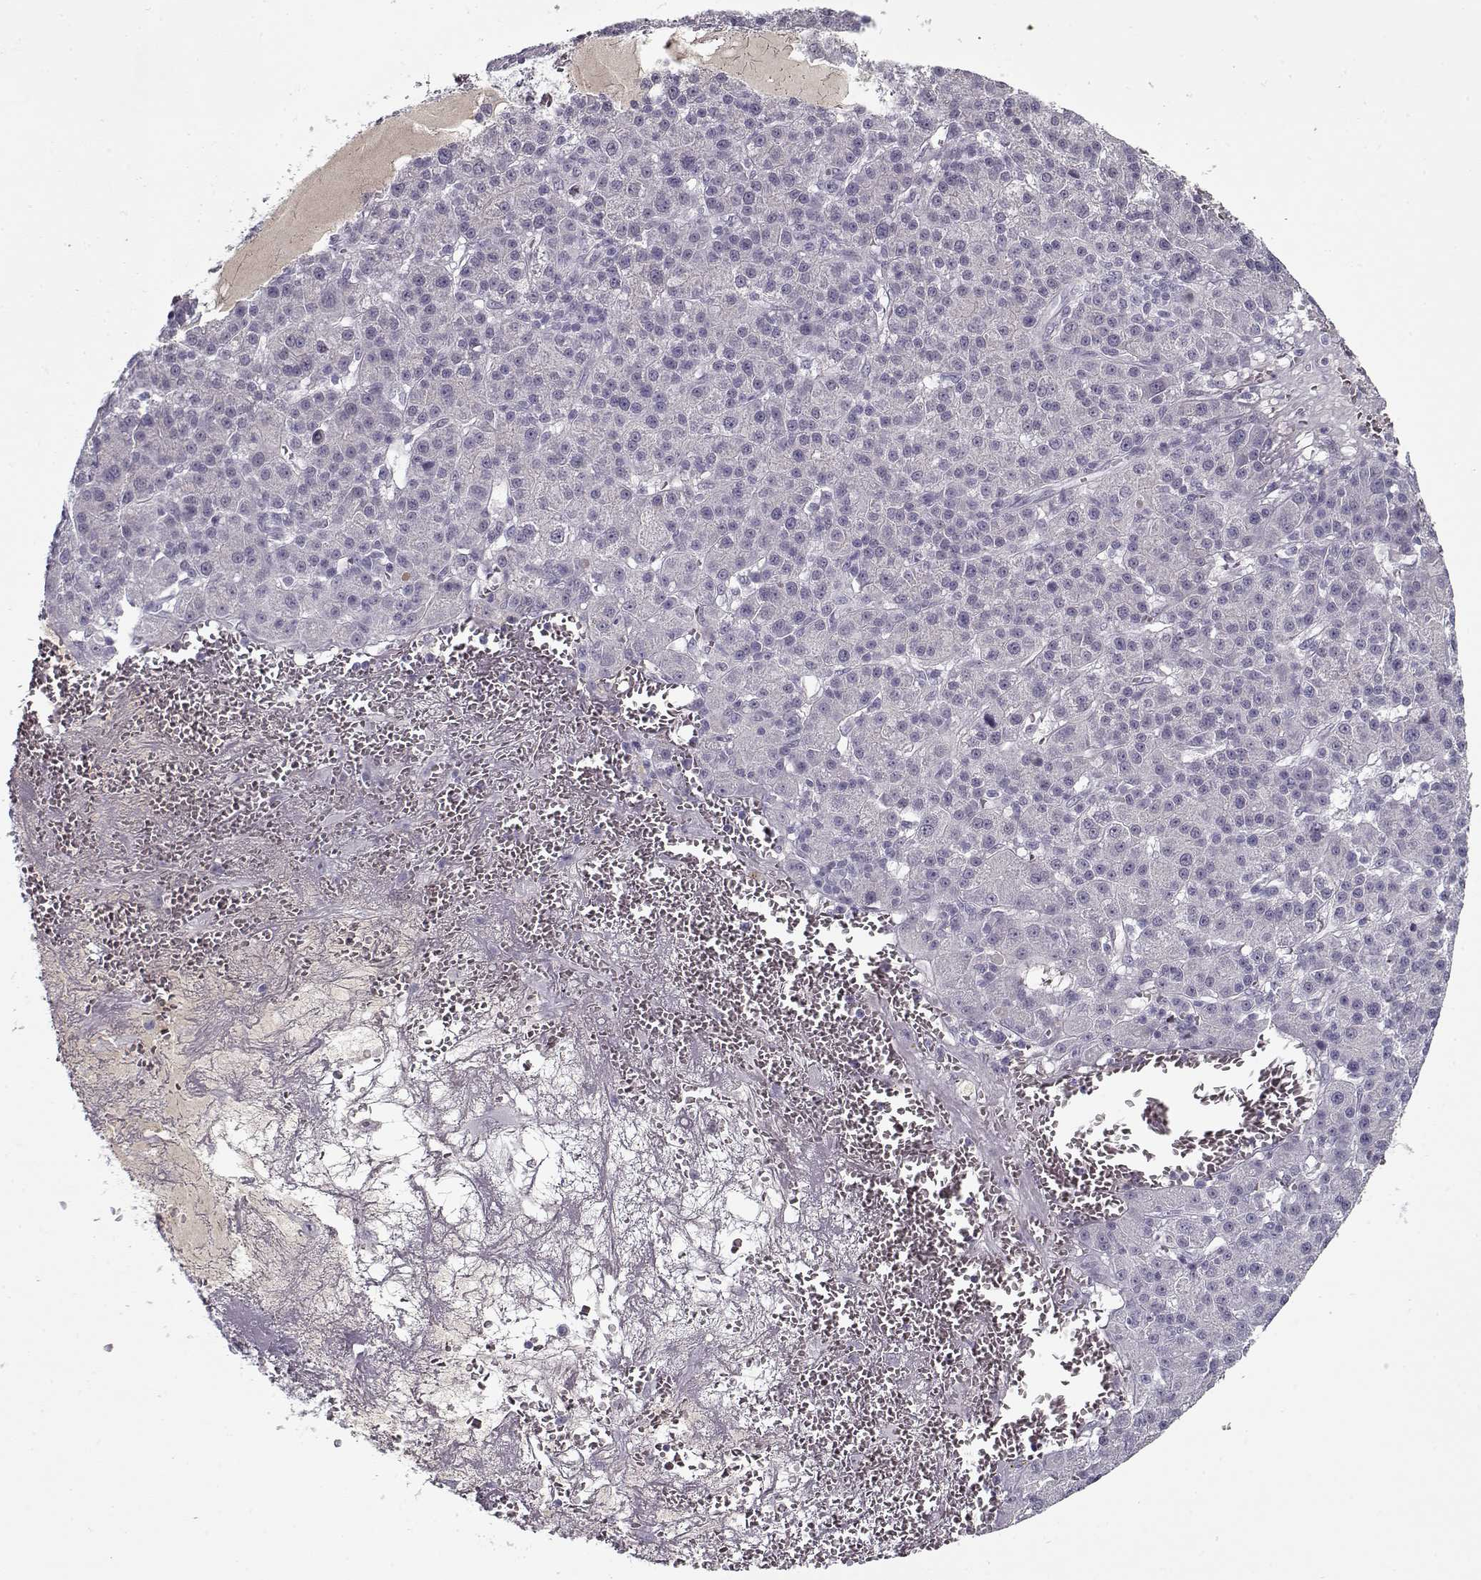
{"staining": {"intensity": "negative", "quantity": "none", "location": "none"}, "tissue": "liver cancer", "cell_type": "Tumor cells", "image_type": "cancer", "snomed": [{"axis": "morphology", "description": "Carcinoma, Hepatocellular, NOS"}, {"axis": "topography", "description": "Liver"}], "caption": "Immunohistochemical staining of hepatocellular carcinoma (liver) shows no significant expression in tumor cells.", "gene": "SPACA9", "patient": {"sex": "female", "age": 60}}